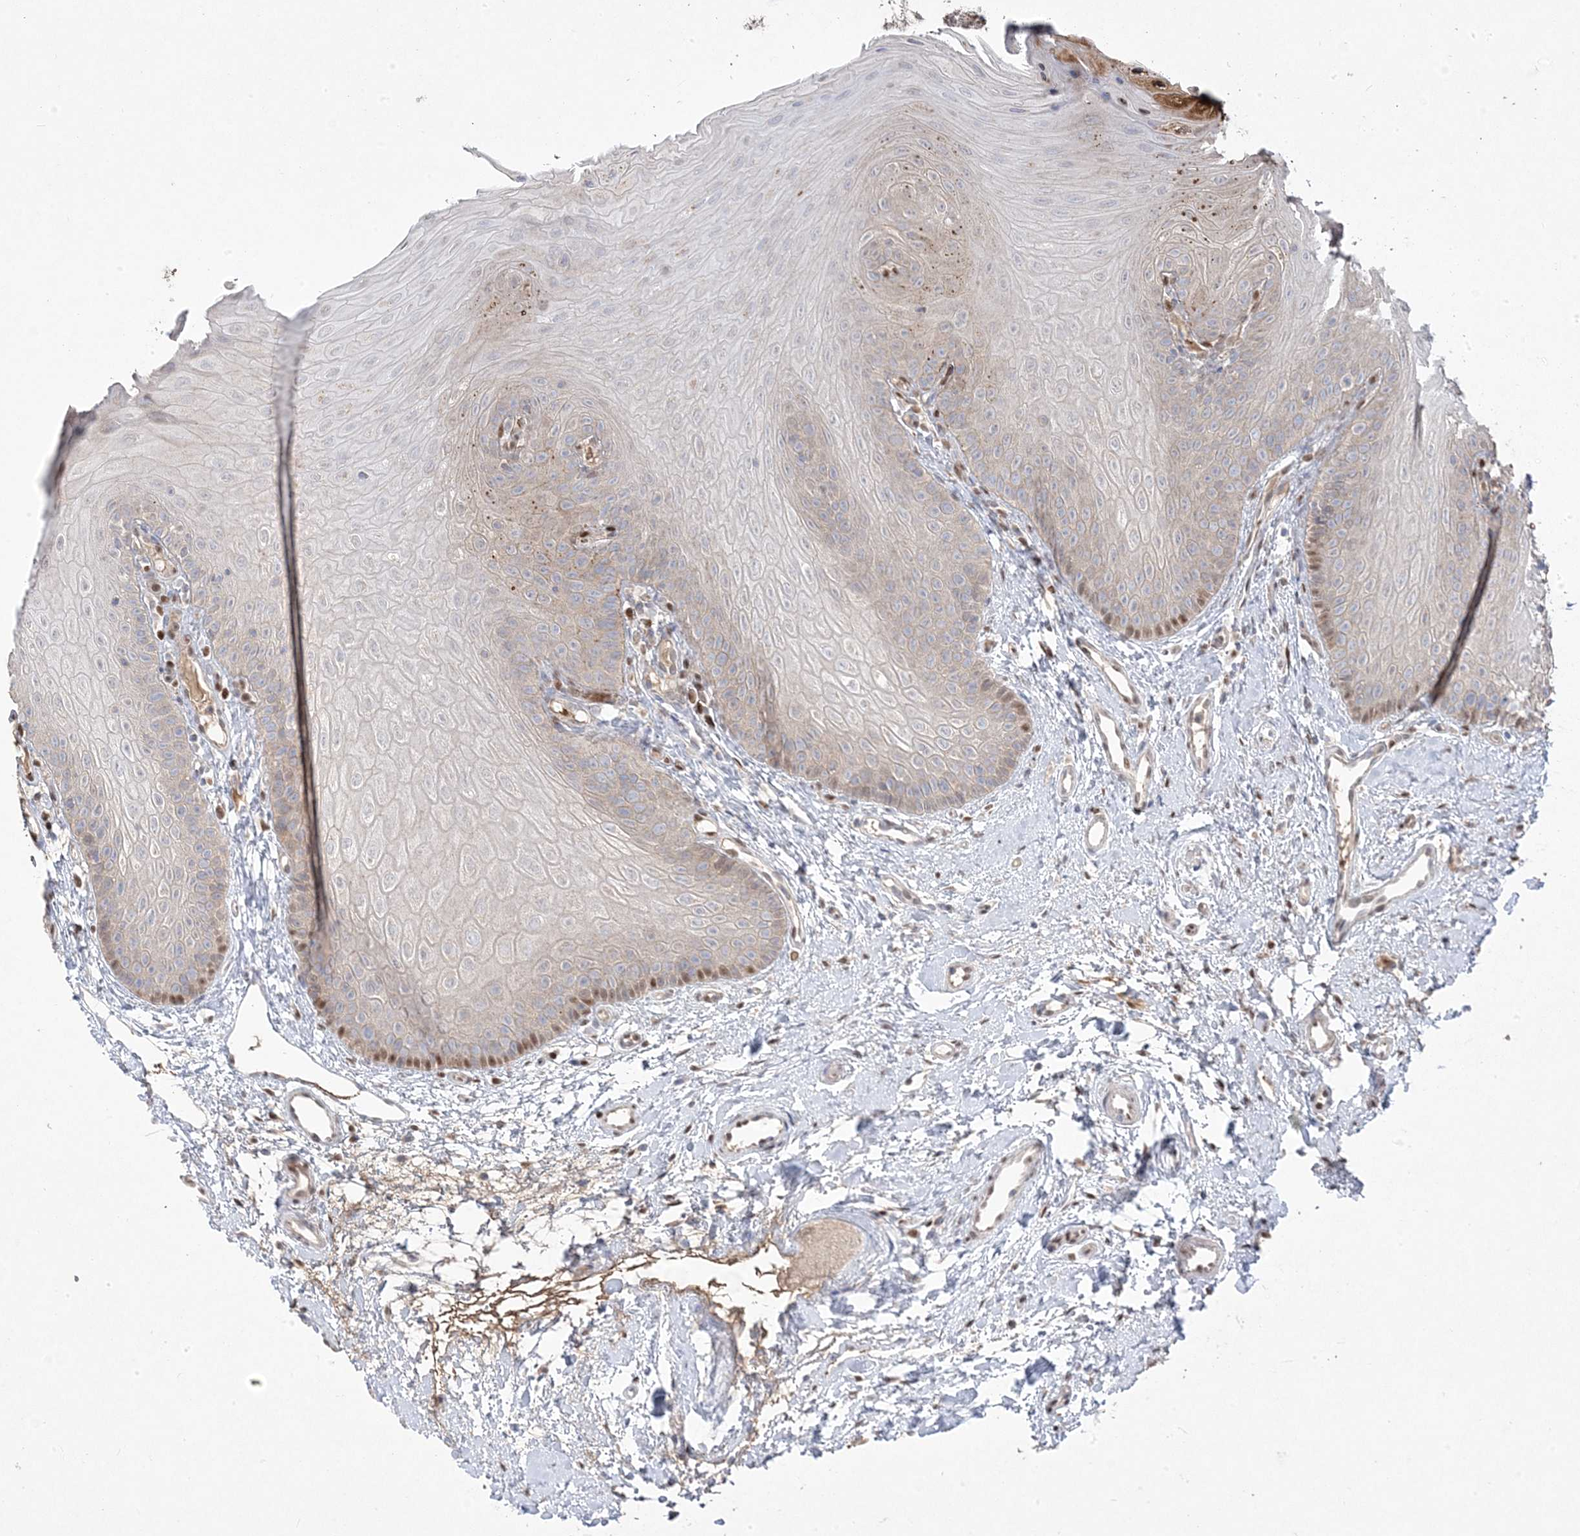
{"staining": {"intensity": "moderate", "quantity": "<25%", "location": "nuclear"}, "tissue": "oral mucosa", "cell_type": "Squamous epithelial cells", "image_type": "normal", "snomed": [{"axis": "morphology", "description": "Normal tissue, NOS"}, {"axis": "topography", "description": "Oral tissue"}], "caption": "An immunohistochemistry (IHC) image of benign tissue is shown. Protein staining in brown shows moderate nuclear positivity in oral mucosa within squamous epithelial cells.", "gene": "PPOX", "patient": {"sex": "female", "age": 68}}